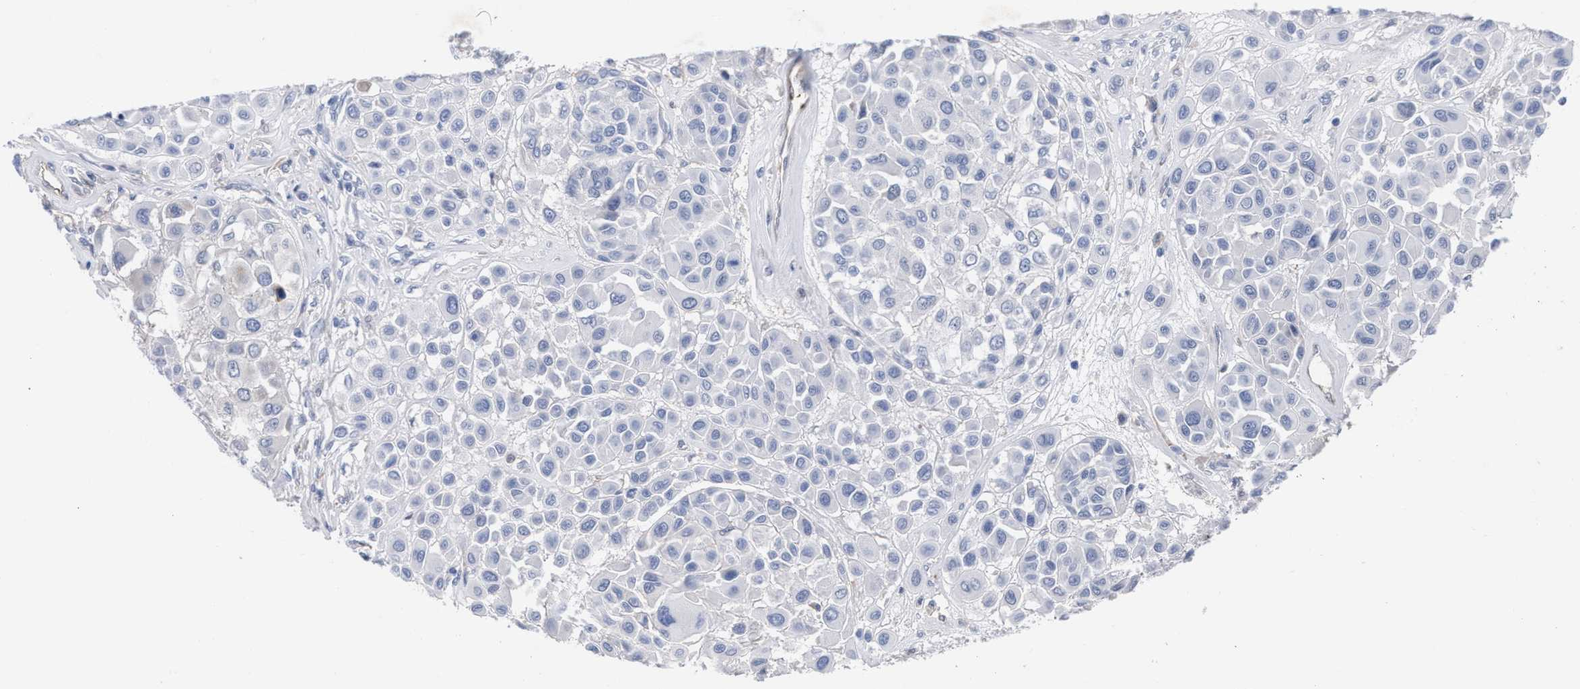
{"staining": {"intensity": "negative", "quantity": "none", "location": "none"}, "tissue": "melanoma", "cell_type": "Tumor cells", "image_type": "cancer", "snomed": [{"axis": "morphology", "description": "Malignant melanoma, Metastatic site"}, {"axis": "topography", "description": "Soft tissue"}], "caption": "Immunohistochemistry (IHC) photomicrograph of malignant melanoma (metastatic site) stained for a protein (brown), which exhibits no expression in tumor cells.", "gene": "FHOD3", "patient": {"sex": "male", "age": 41}}